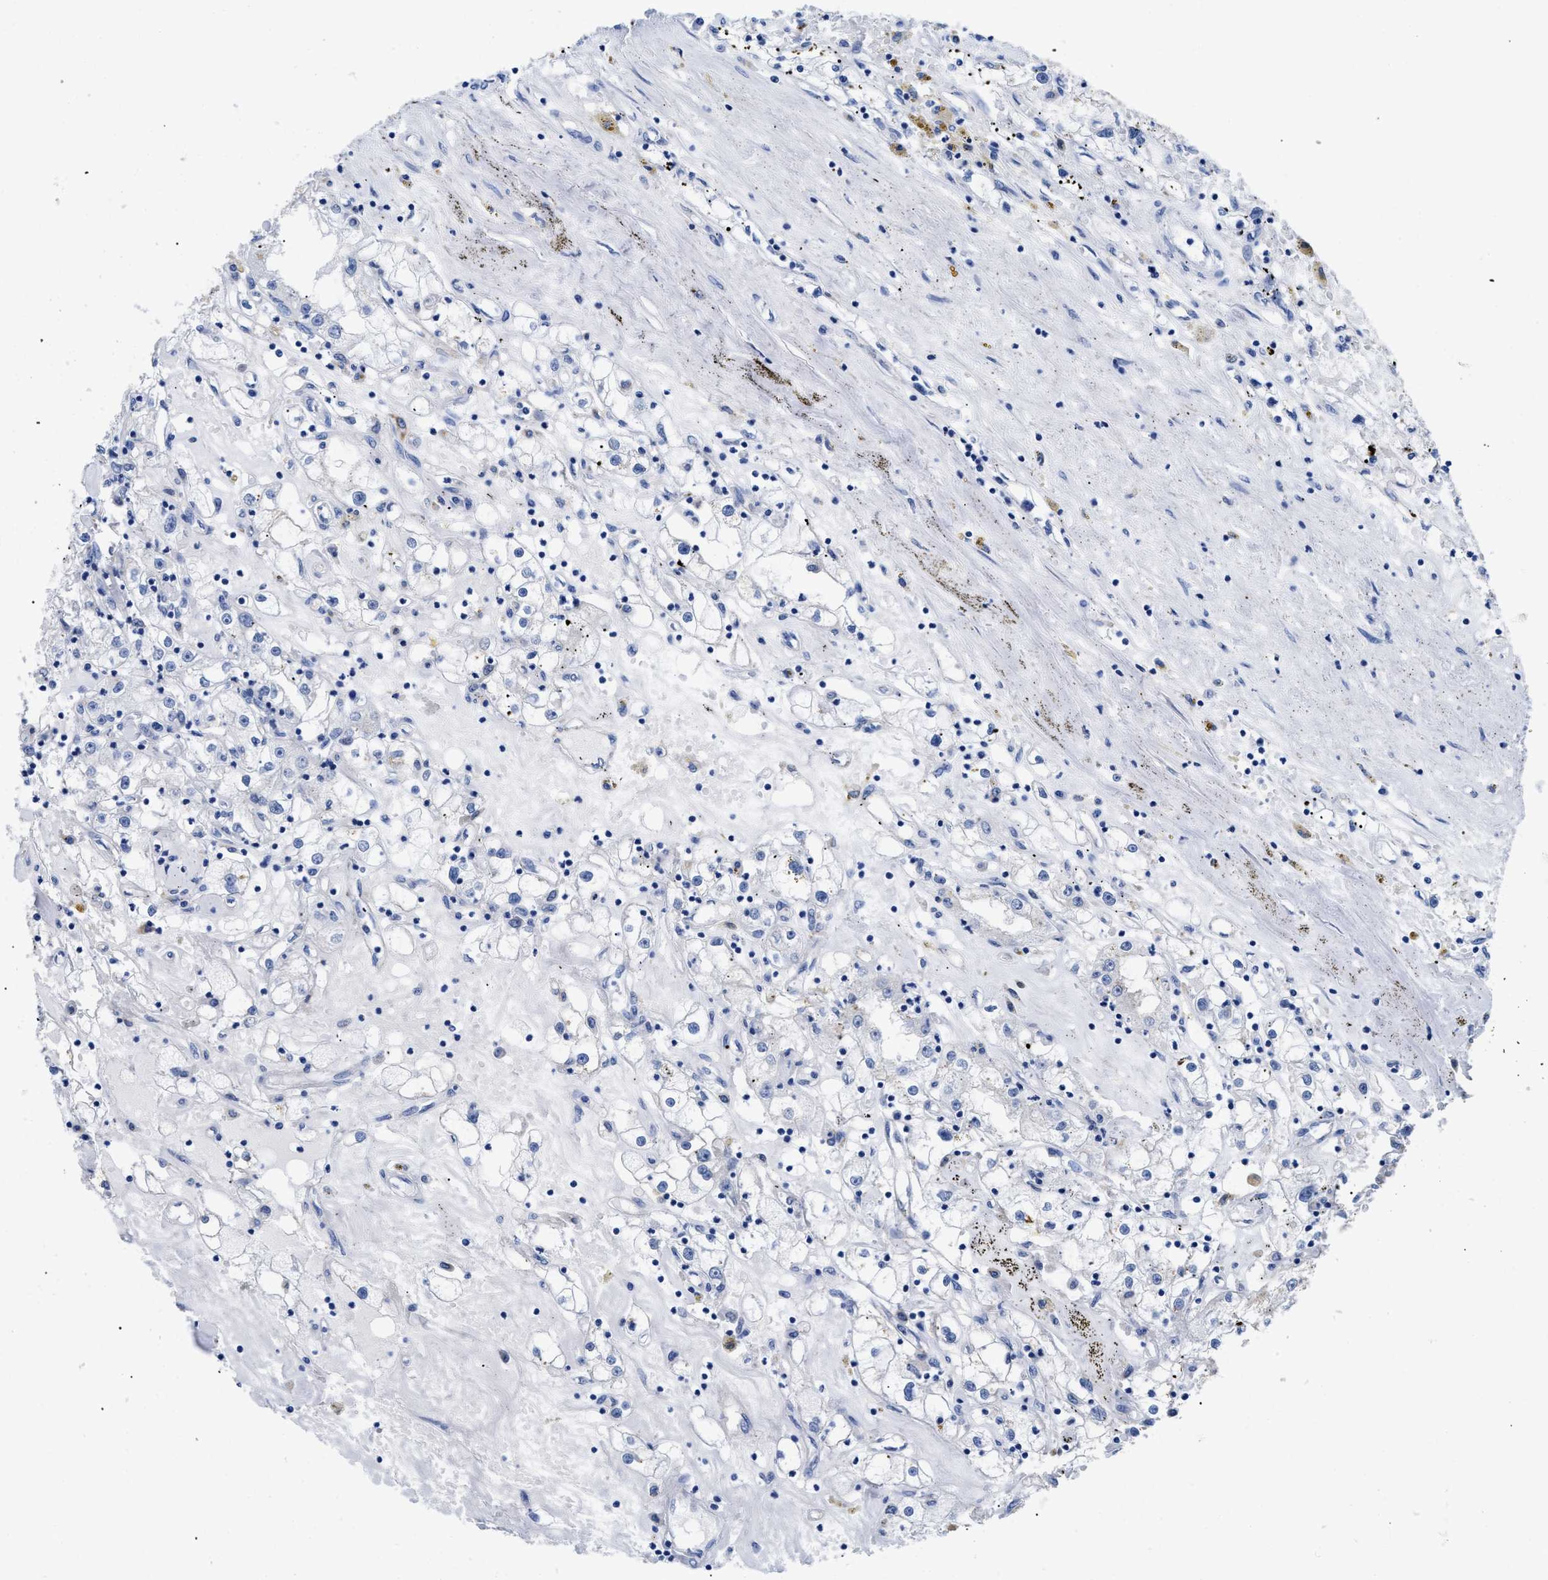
{"staining": {"intensity": "negative", "quantity": "none", "location": "none"}, "tissue": "renal cancer", "cell_type": "Tumor cells", "image_type": "cancer", "snomed": [{"axis": "morphology", "description": "Adenocarcinoma, NOS"}, {"axis": "topography", "description": "Kidney"}], "caption": "The IHC image has no significant expression in tumor cells of renal cancer (adenocarcinoma) tissue. (Brightfield microscopy of DAB immunohistochemistry at high magnification).", "gene": "APOBEC2", "patient": {"sex": "male", "age": 56}}